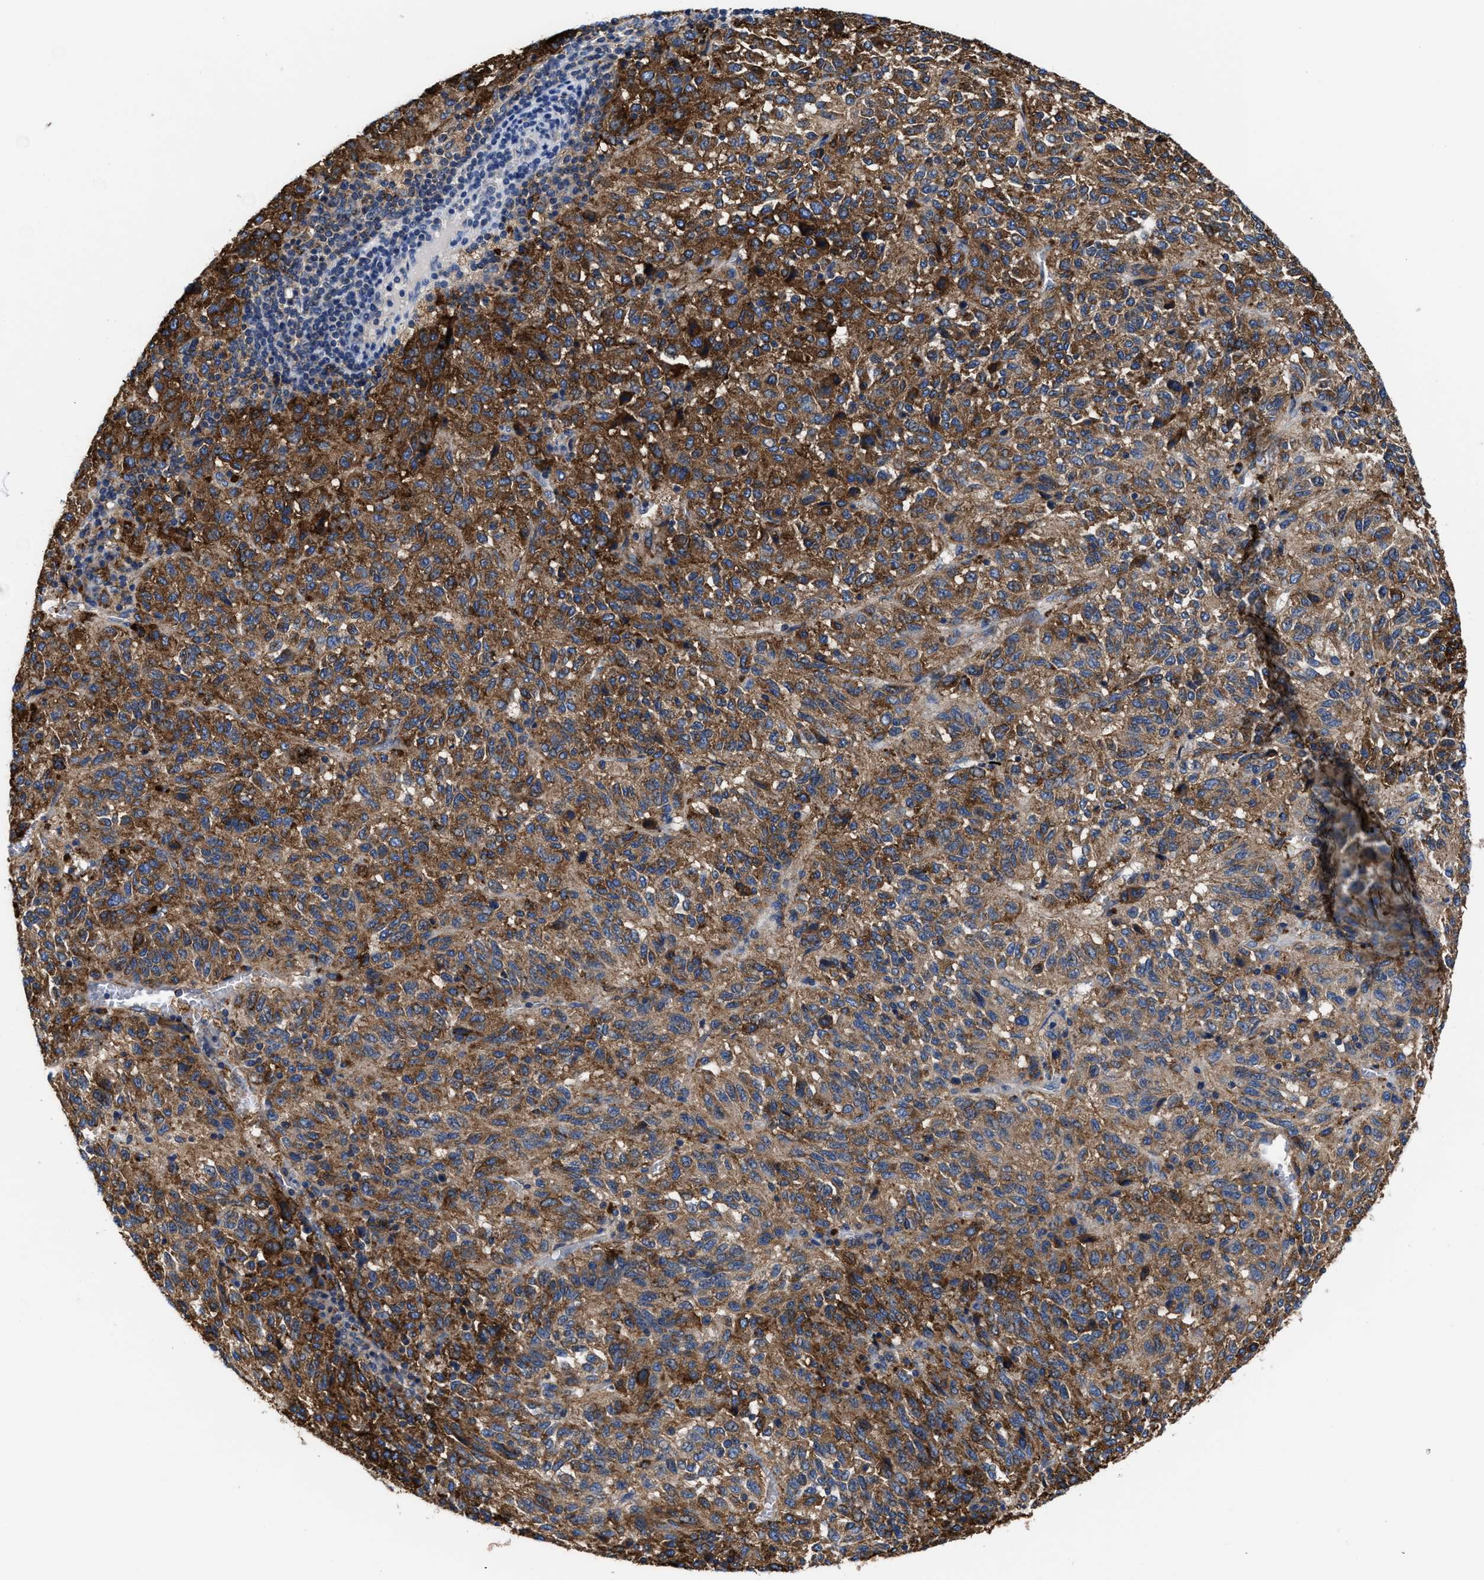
{"staining": {"intensity": "strong", "quantity": ">75%", "location": "cytoplasmic/membranous"}, "tissue": "melanoma", "cell_type": "Tumor cells", "image_type": "cancer", "snomed": [{"axis": "morphology", "description": "Malignant melanoma, Metastatic site"}, {"axis": "topography", "description": "Lung"}], "caption": "A high amount of strong cytoplasmic/membranous expression is present in about >75% of tumor cells in malignant melanoma (metastatic site) tissue.", "gene": "TMEM30A", "patient": {"sex": "male", "age": 64}}